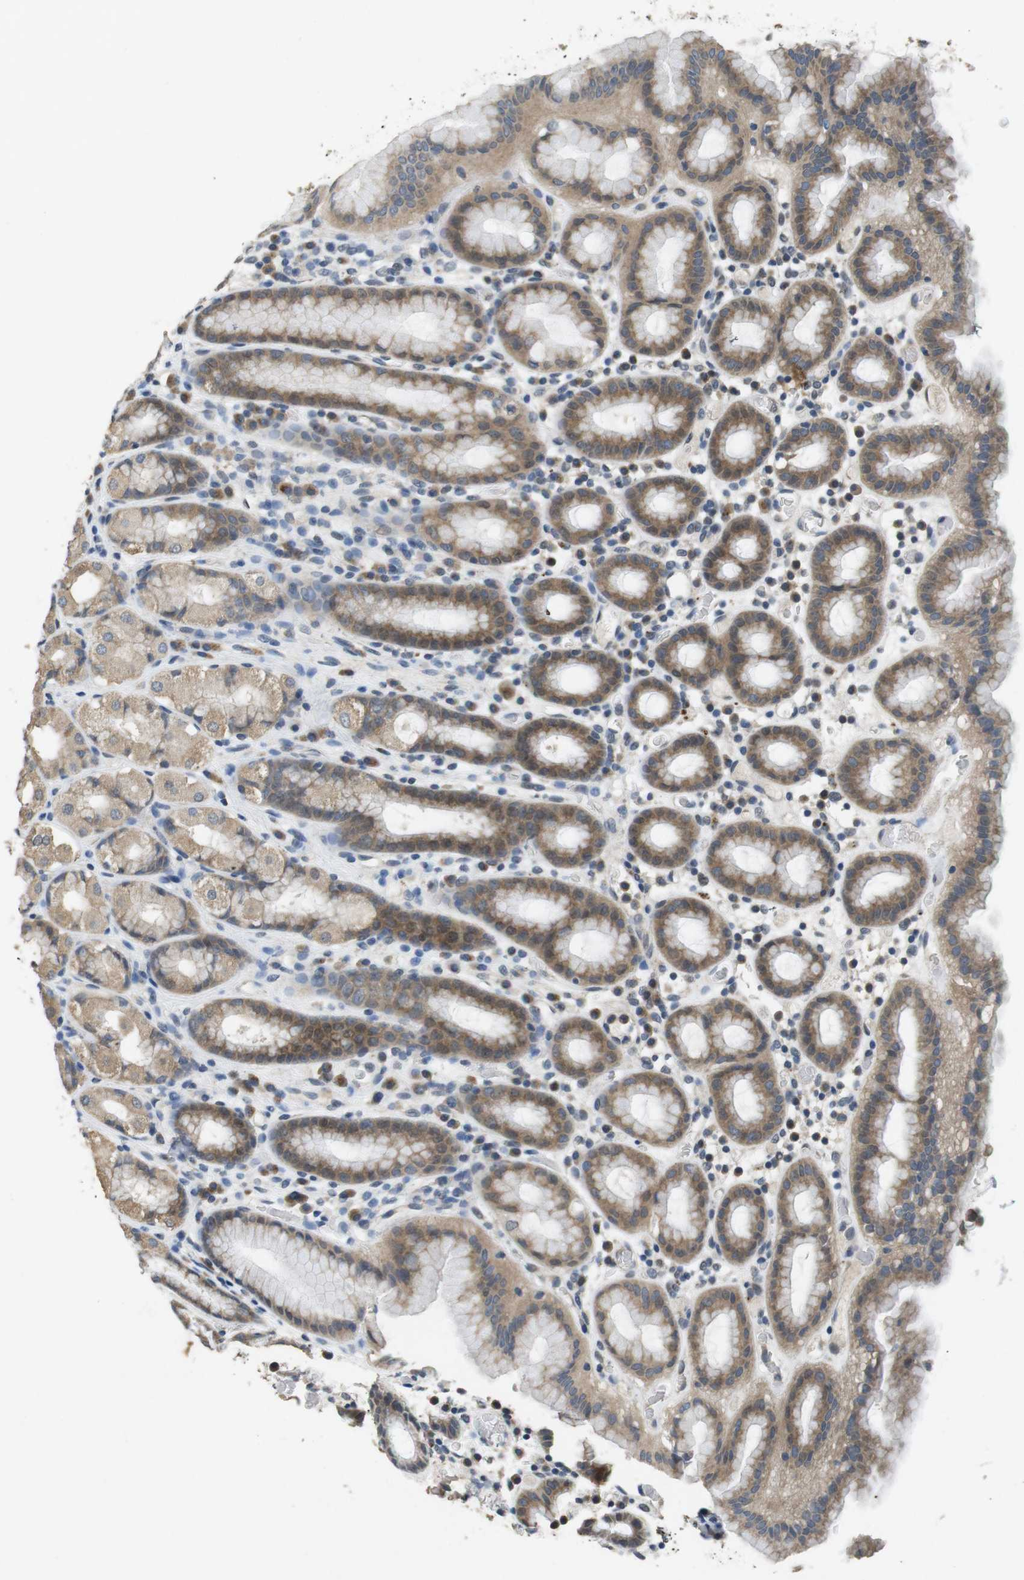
{"staining": {"intensity": "moderate", "quantity": ">75%", "location": "cytoplasmic/membranous"}, "tissue": "stomach", "cell_type": "Glandular cells", "image_type": "normal", "snomed": [{"axis": "morphology", "description": "Normal tissue, NOS"}, {"axis": "topography", "description": "Stomach, upper"}], "caption": "Protein staining by immunohistochemistry (IHC) displays moderate cytoplasmic/membranous positivity in approximately >75% of glandular cells in benign stomach.", "gene": "CLDN7", "patient": {"sex": "male", "age": 68}}